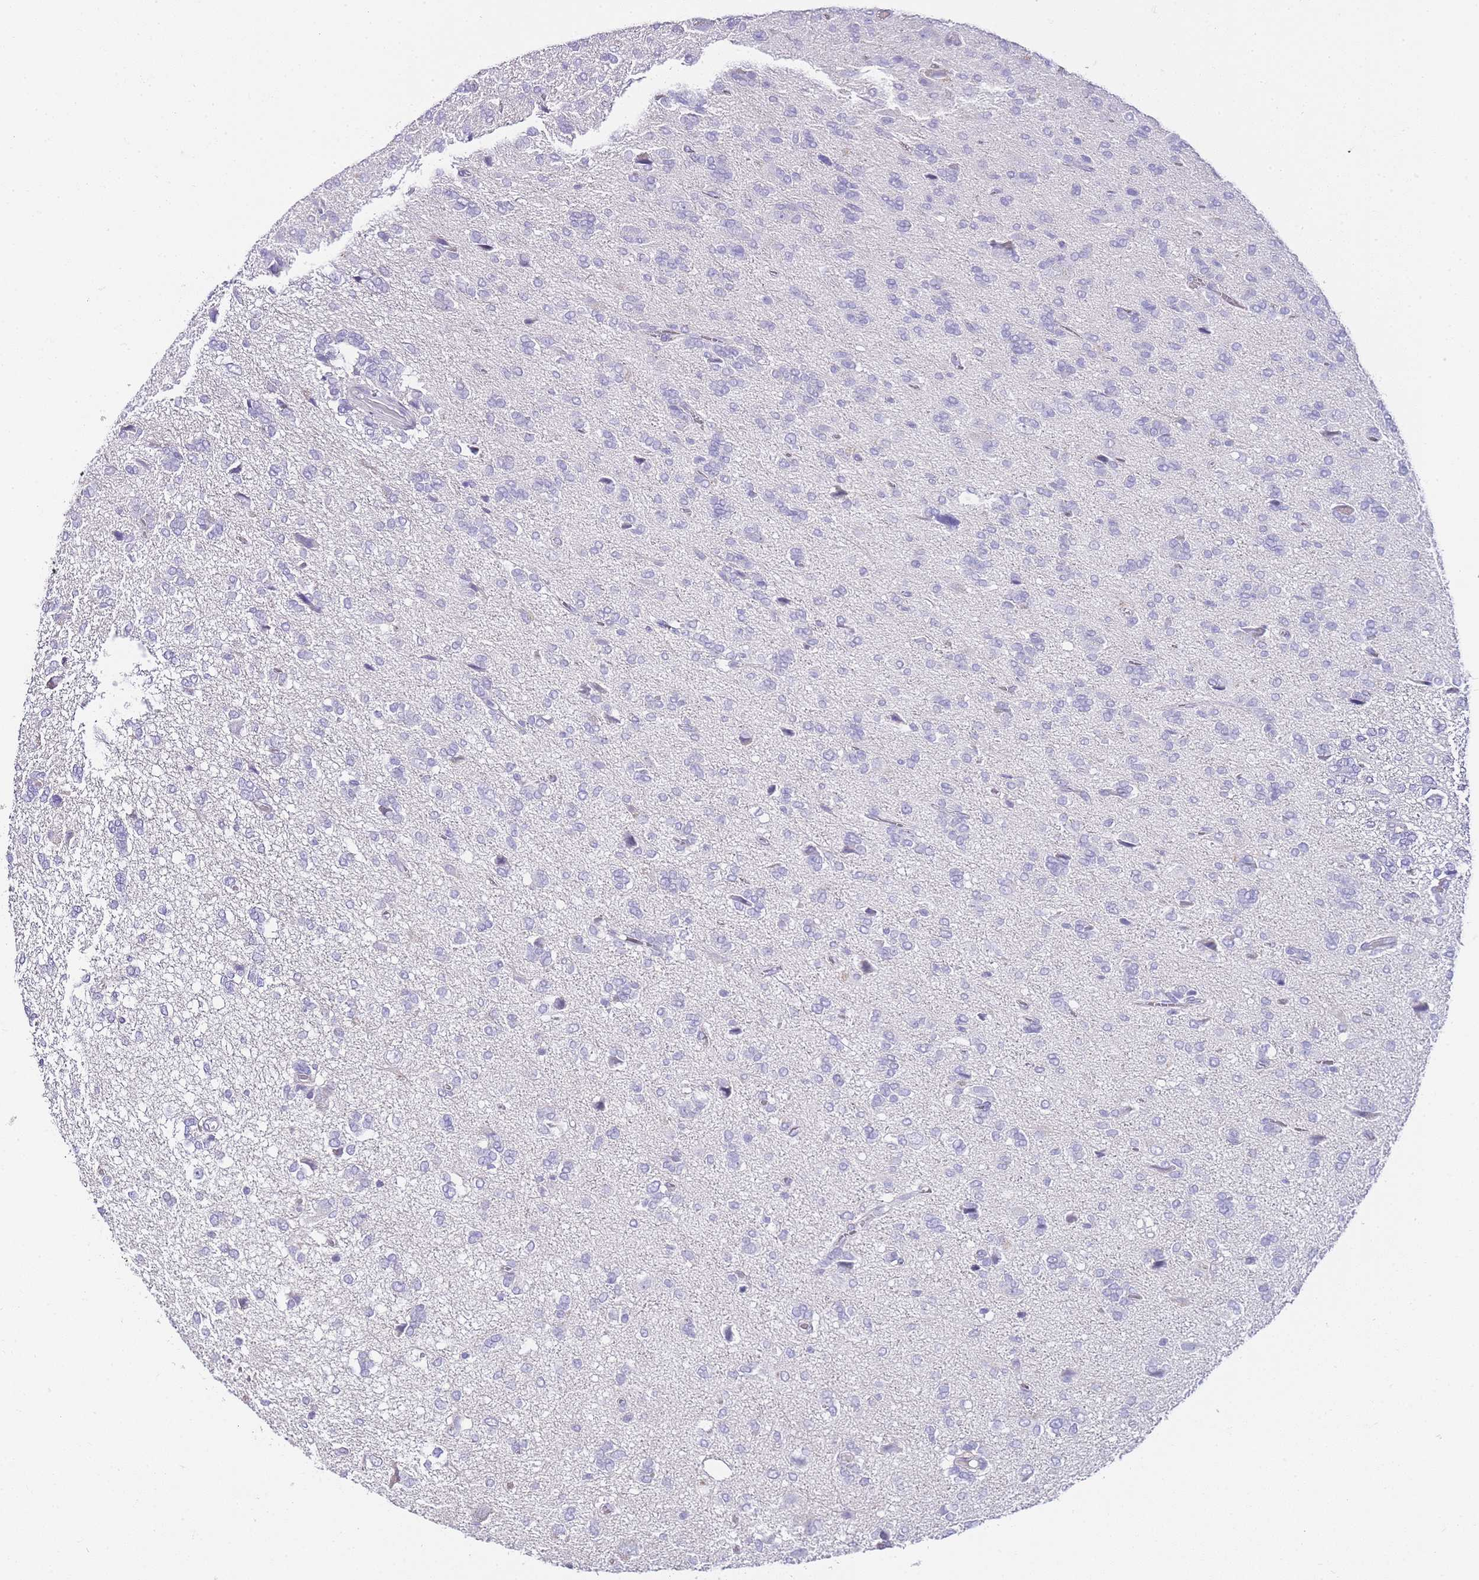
{"staining": {"intensity": "negative", "quantity": "none", "location": "none"}, "tissue": "glioma", "cell_type": "Tumor cells", "image_type": "cancer", "snomed": [{"axis": "morphology", "description": "Glioma, malignant, High grade"}, {"axis": "topography", "description": "Brain"}], "caption": "Immunohistochemistry of human glioma displays no expression in tumor cells. The staining was performed using DAB (3,3'-diaminobenzidine) to visualize the protein expression in brown, while the nuclei were stained in blue with hematoxylin (Magnification: 20x).", "gene": "DPP4", "patient": {"sex": "female", "age": 59}}